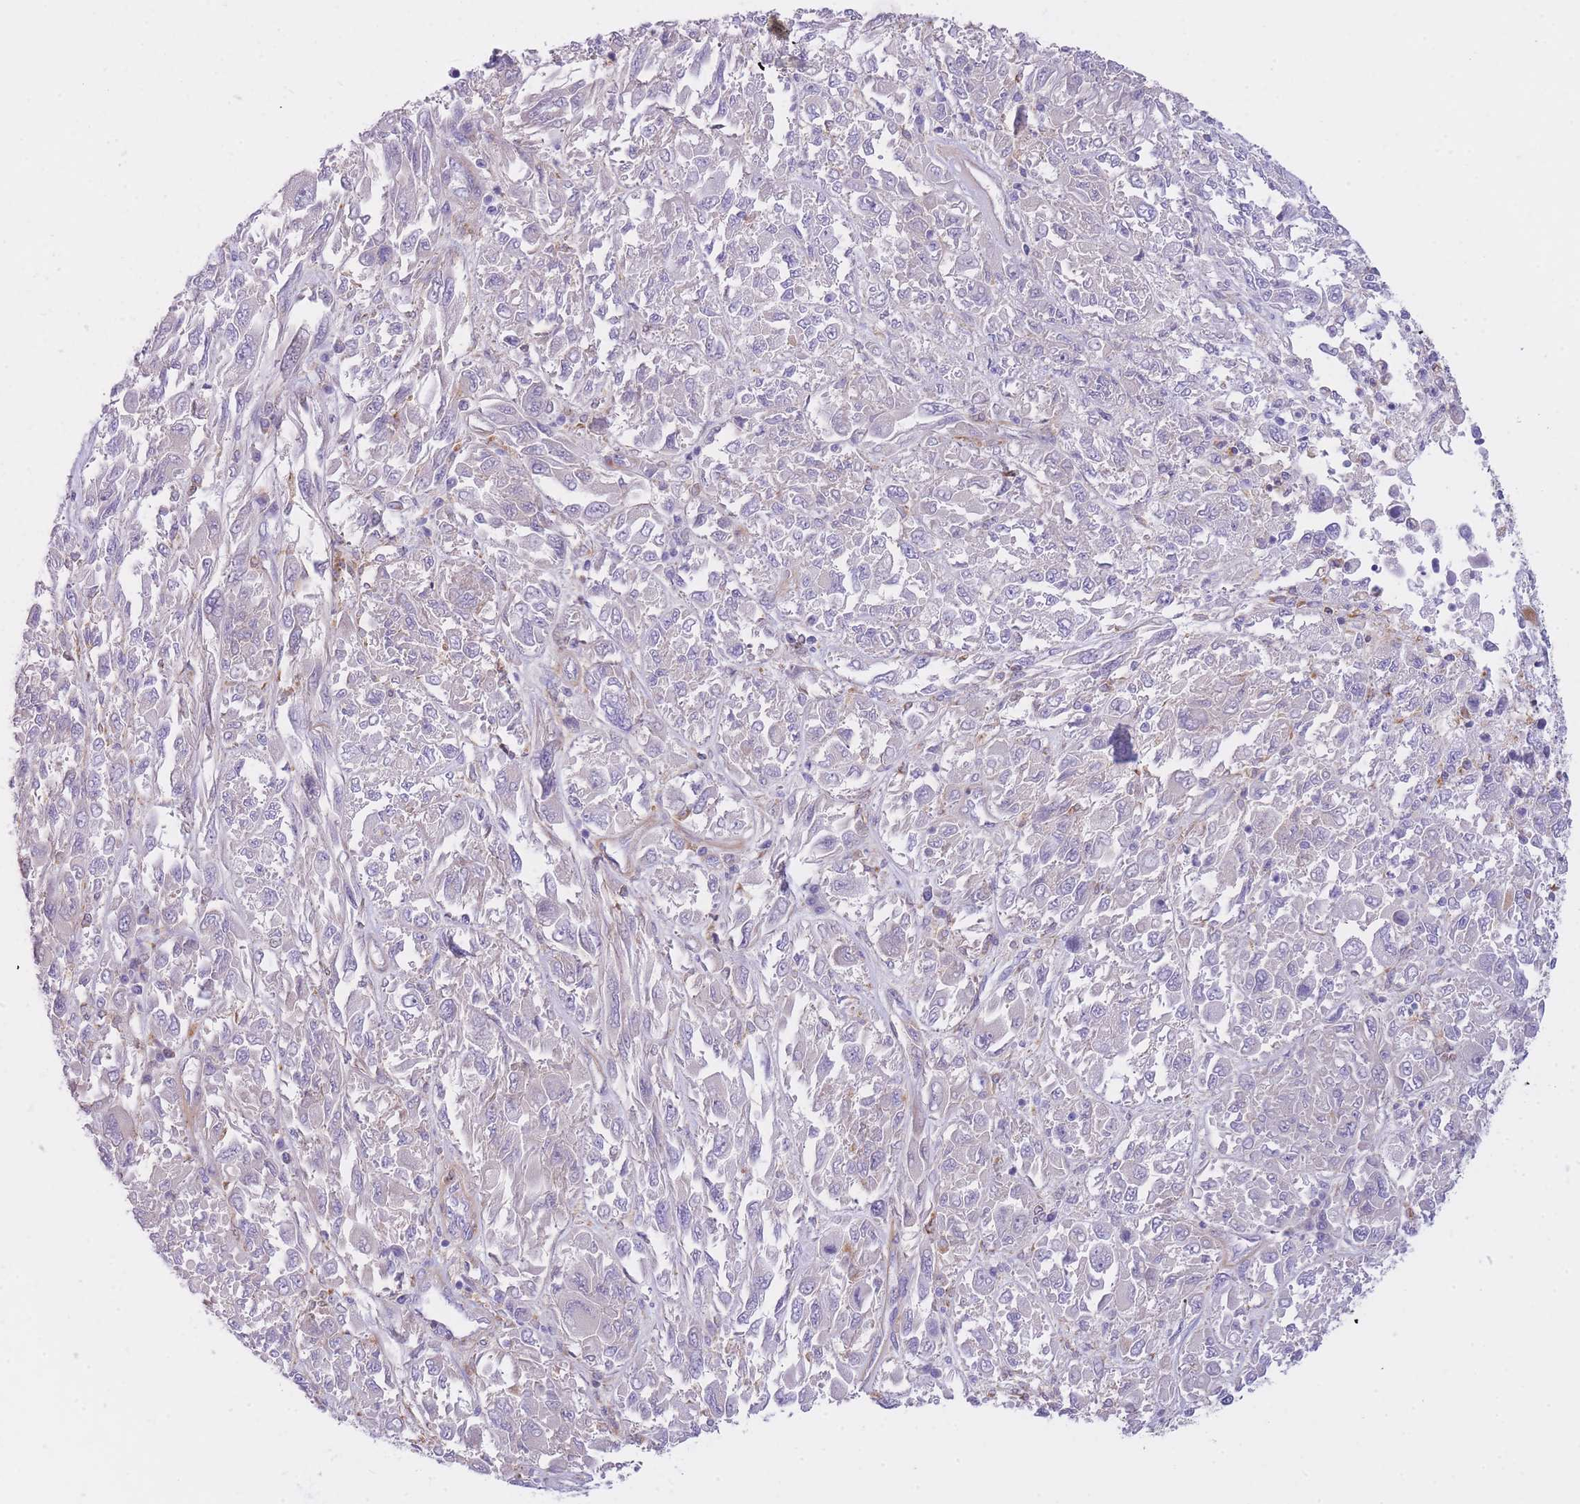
{"staining": {"intensity": "negative", "quantity": "none", "location": "none"}, "tissue": "melanoma", "cell_type": "Tumor cells", "image_type": "cancer", "snomed": [{"axis": "morphology", "description": "Malignant melanoma, NOS"}, {"axis": "topography", "description": "Skin"}], "caption": "There is no significant positivity in tumor cells of melanoma. (DAB IHC visualized using brightfield microscopy, high magnification).", "gene": "PLBD1", "patient": {"sex": "female", "age": 91}}